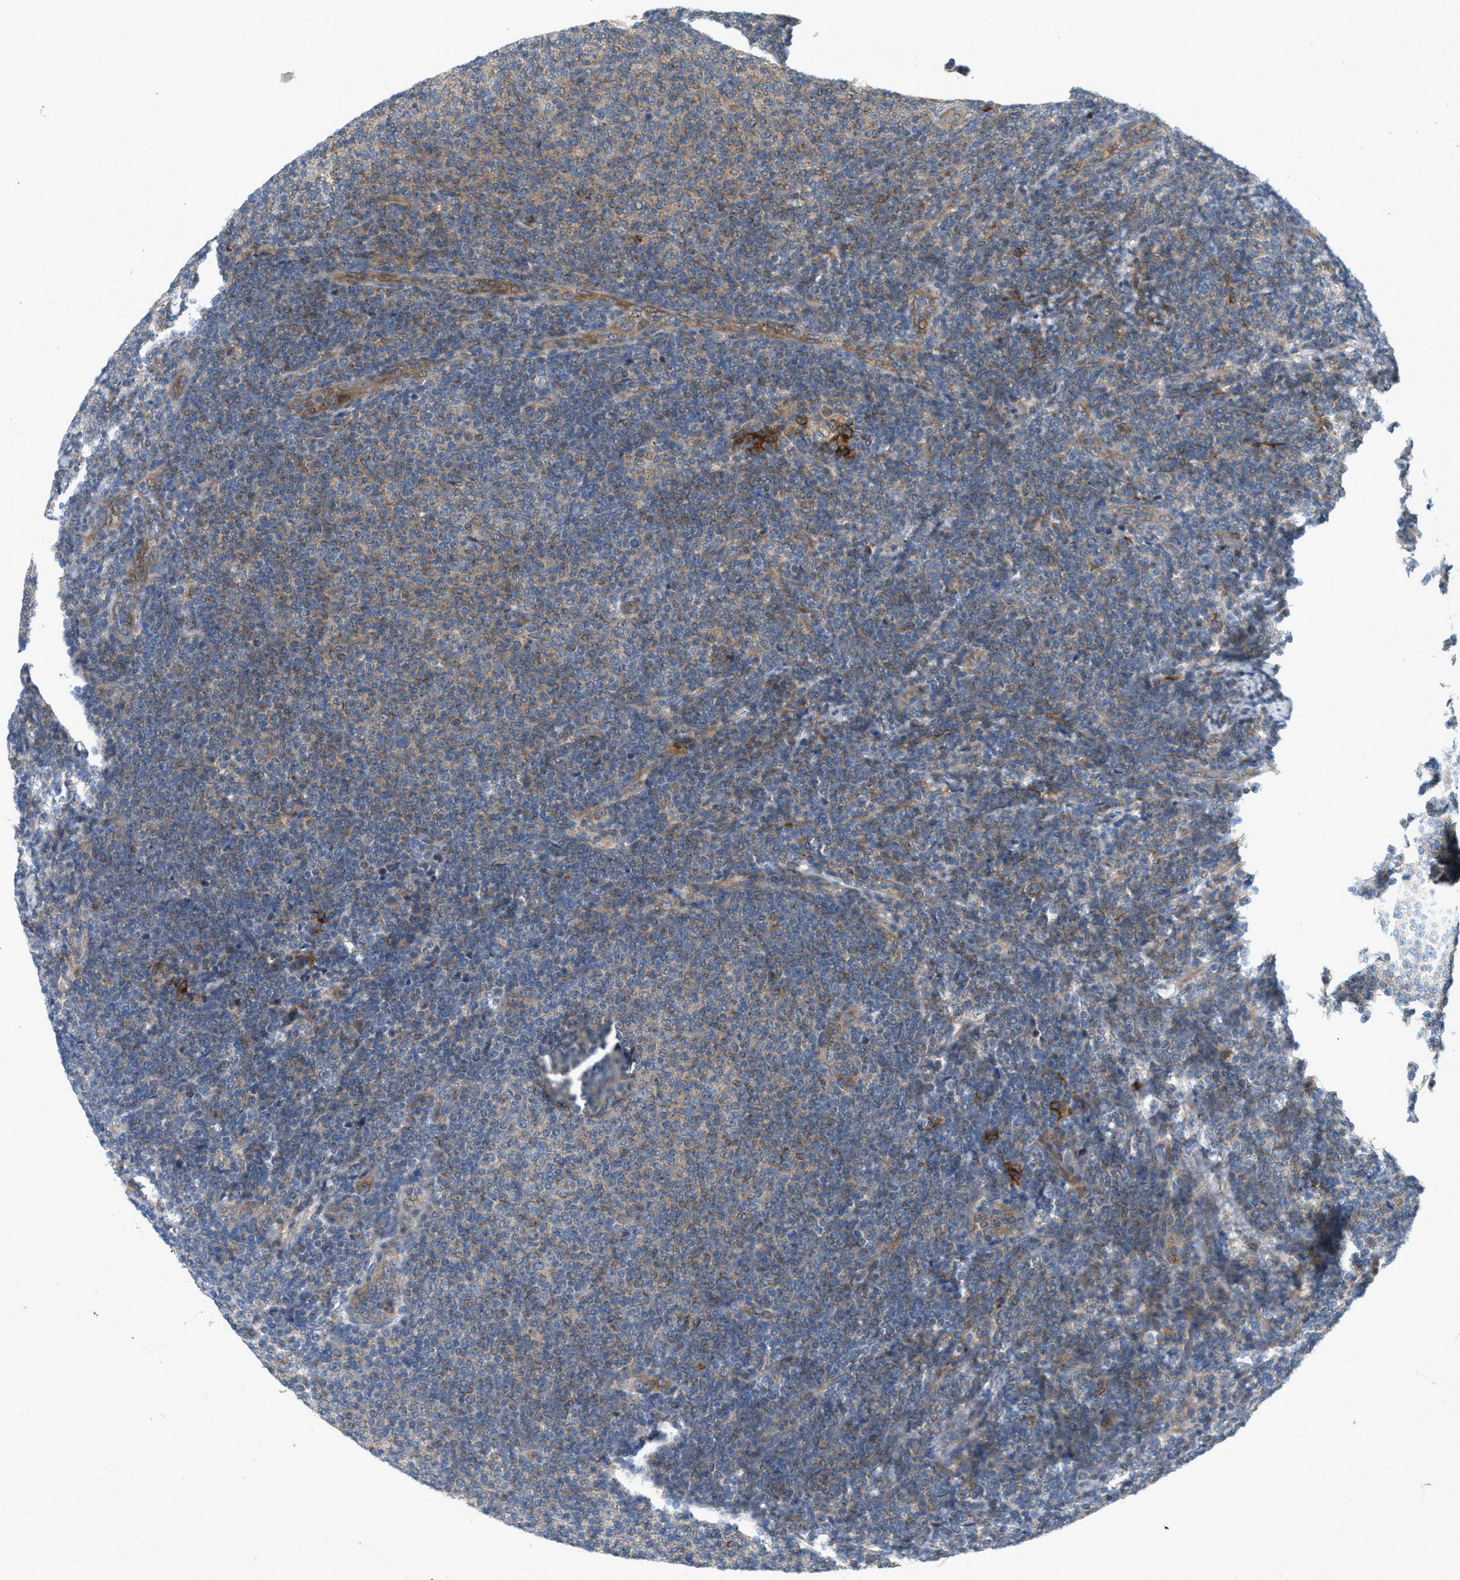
{"staining": {"intensity": "weak", "quantity": "25%-75%", "location": "cytoplasmic/membranous"}, "tissue": "lymphoma", "cell_type": "Tumor cells", "image_type": "cancer", "snomed": [{"axis": "morphology", "description": "Malignant lymphoma, non-Hodgkin's type, Low grade"}, {"axis": "topography", "description": "Lymph node"}], "caption": "Immunohistochemistry micrograph of human lymphoma stained for a protein (brown), which demonstrates low levels of weak cytoplasmic/membranous expression in about 25%-75% of tumor cells.", "gene": "CYB5D1", "patient": {"sex": "male", "age": 66}}